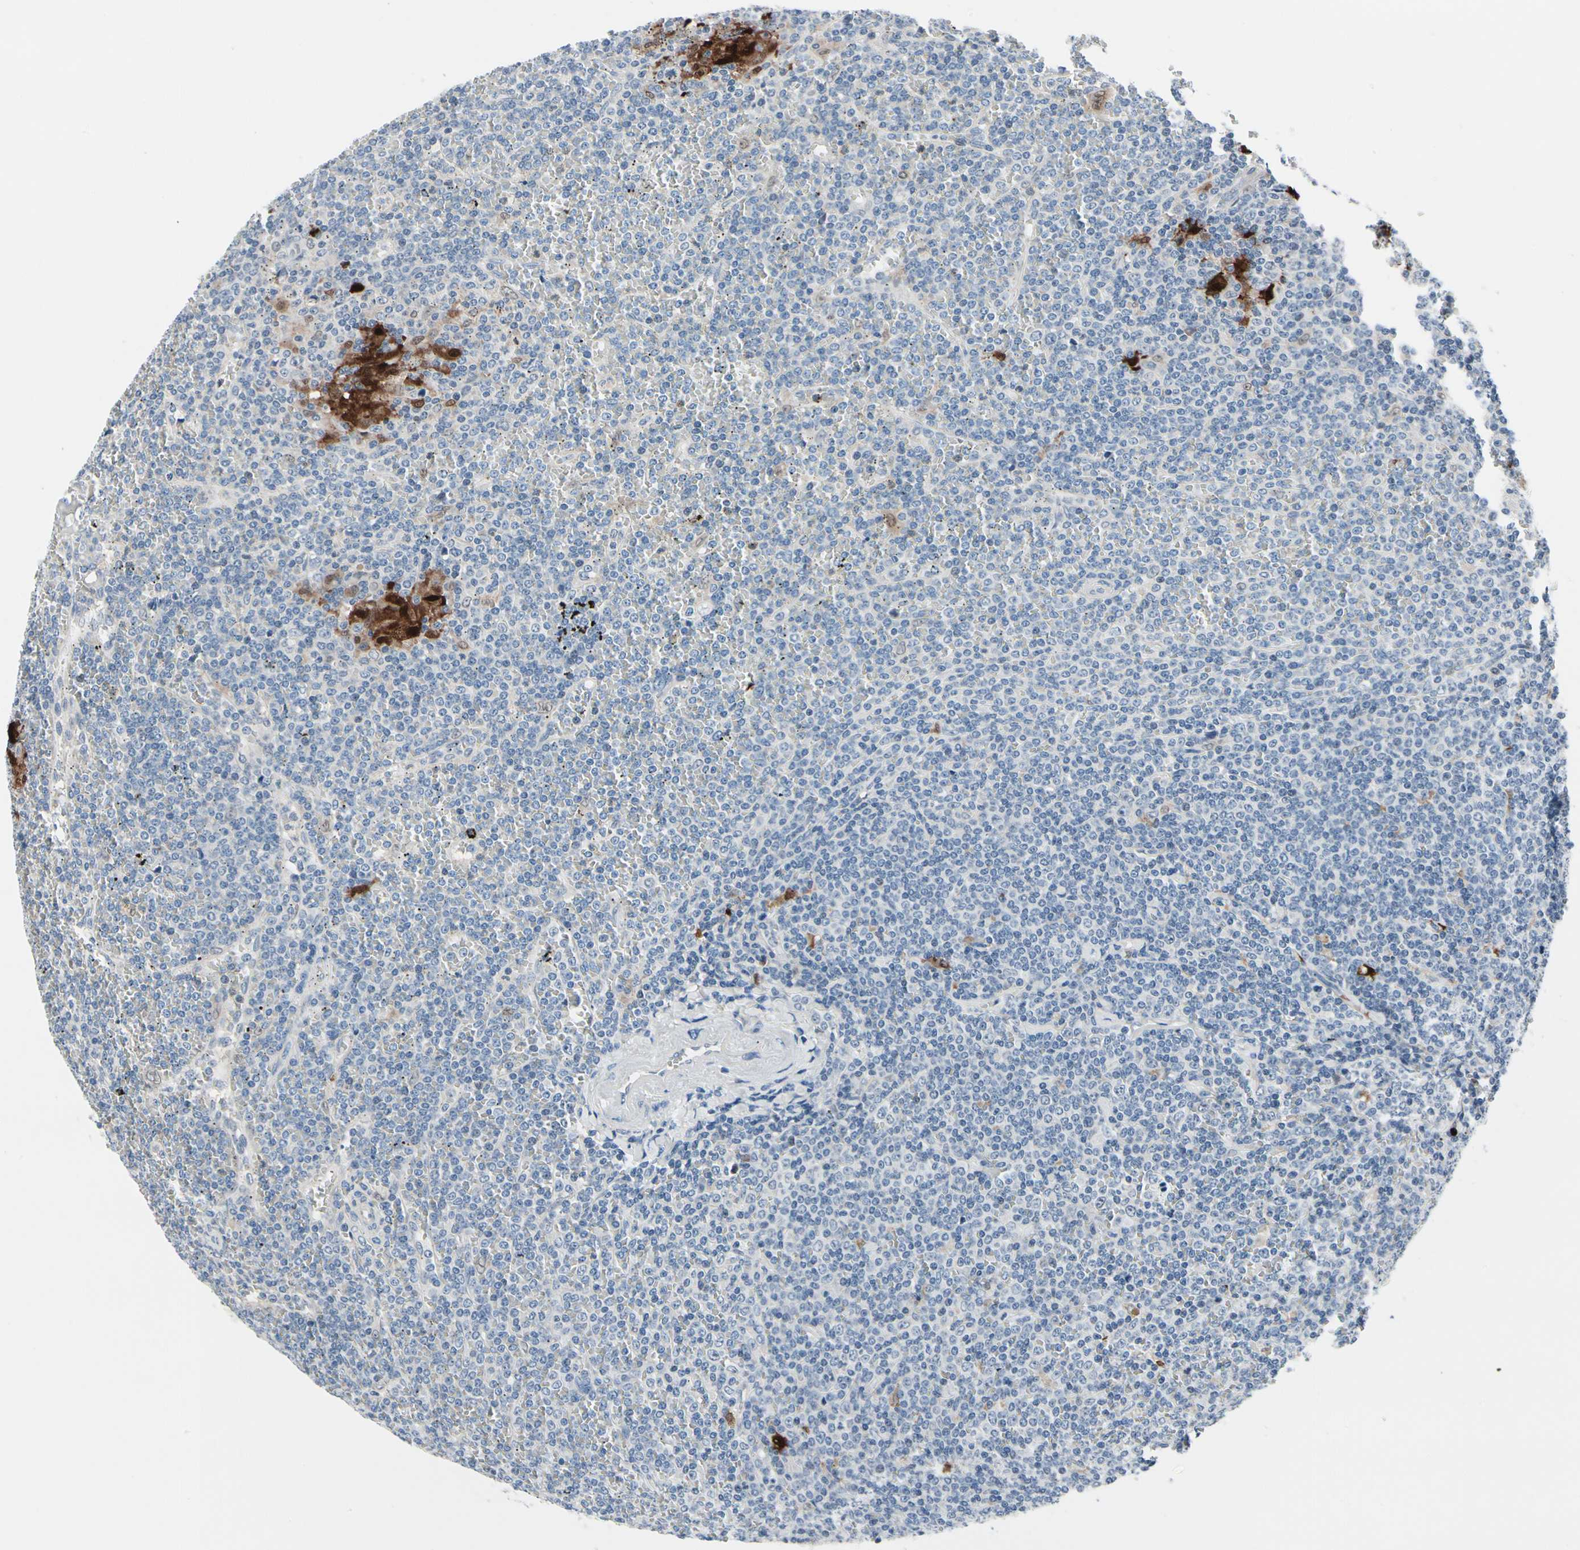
{"staining": {"intensity": "strong", "quantity": "<25%", "location": "cytoplasmic/membranous,nuclear"}, "tissue": "lymphoma", "cell_type": "Tumor cells", "image_type": "cancer", "snomed": [{"axis": "morphology", "description": "Malignant lymphoma, non-Hodgkin's type, Low grade"}, {"axis": "topography", "description": "Spleen"}], "caption": "The histopathology image shows immunohistochemical staining of lymphoma. There is strong cytoplasmic/membranous and nuclear expression is seen in about <25% of tumor cells.", "gene": "TXN", "patient": {"sex": "female", "age": 19}}